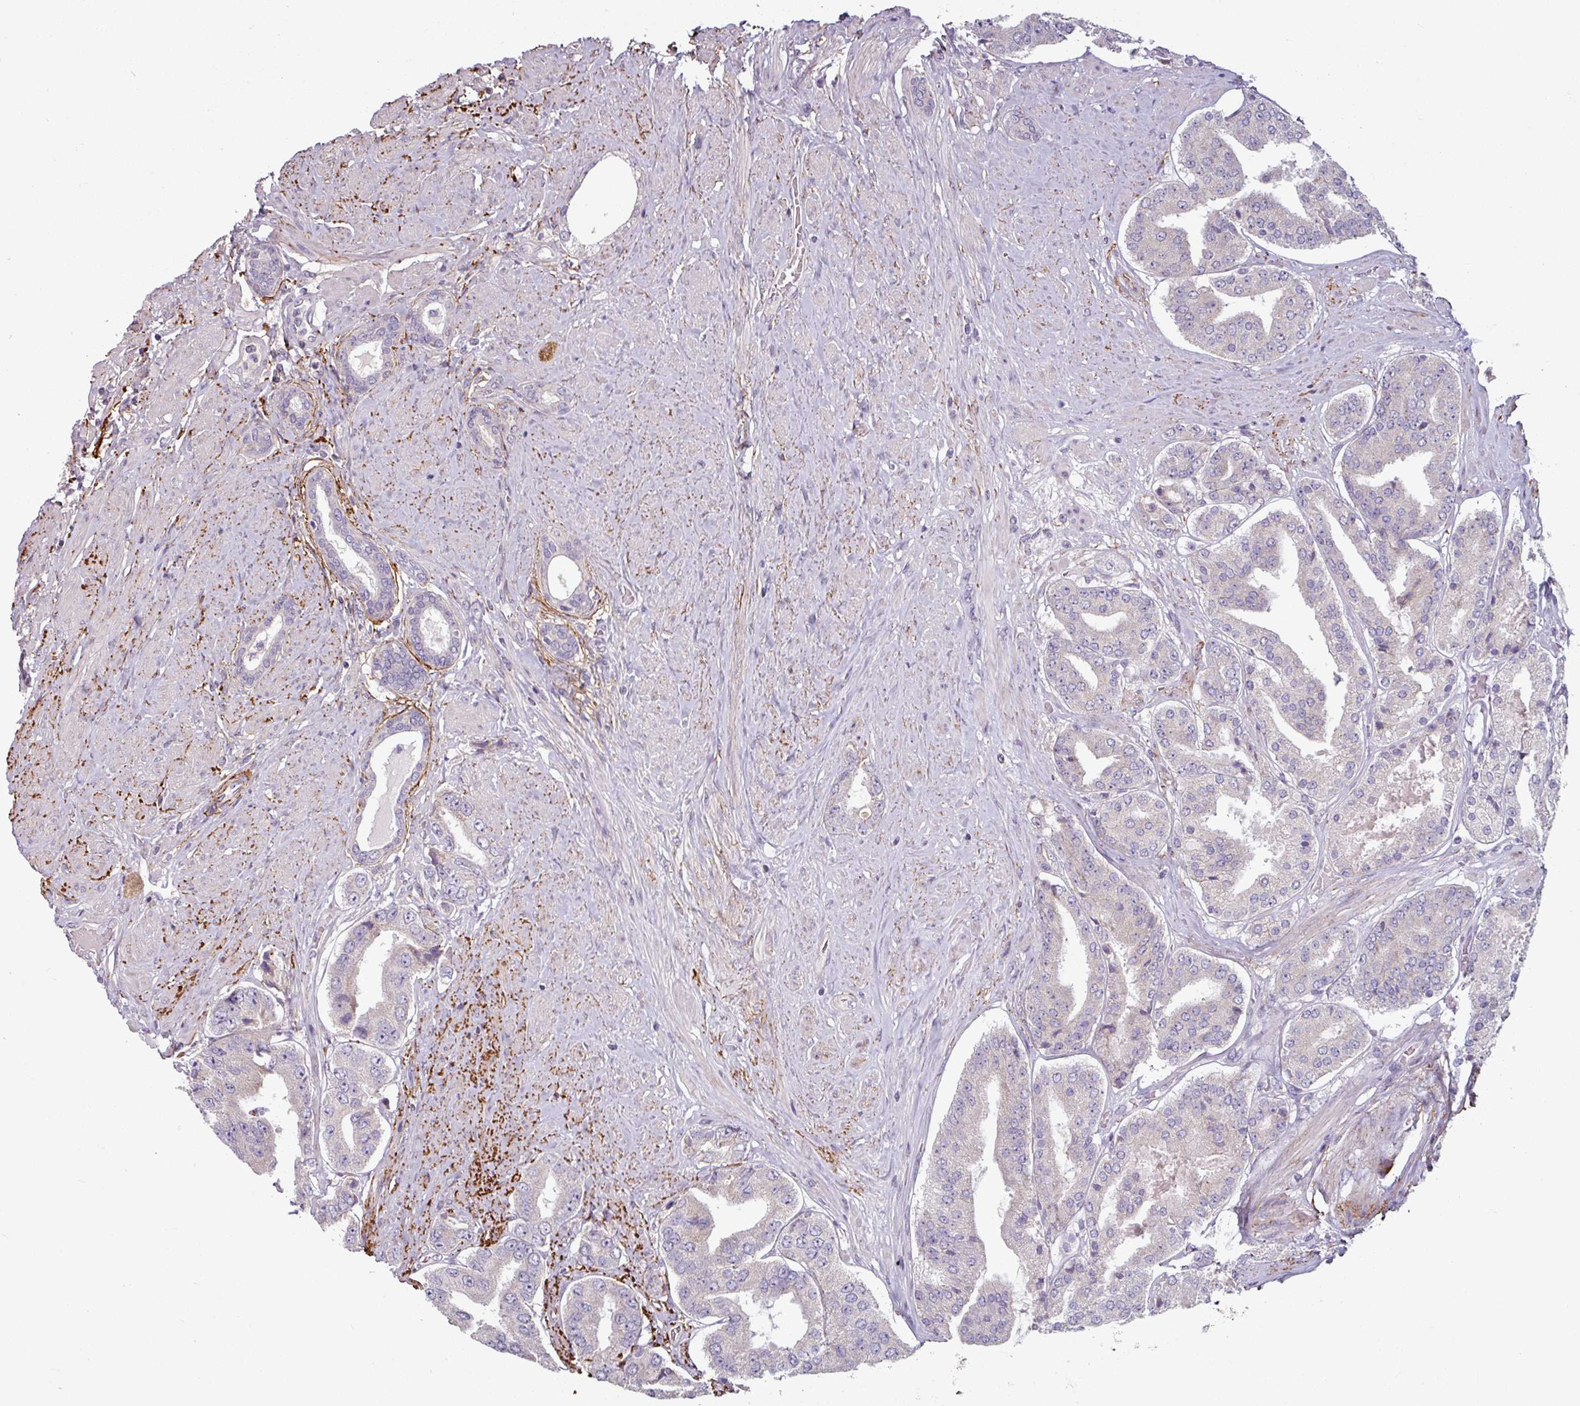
{"staining": {"intensity": "negative", "quantity": "none", "location": "none"}, "tissue": "prostate cancer", "cell_type": "Tumor cells", "image_type": "cancer", "snomed": [{"axis": "morphology", "description": "Adenocarcinoma, High grade"}, {"axis": "topography", "description": "Prostate"}], "caption": "Protein analysis of prostate cancer (adenocarcinoma (high-grade)) displays no significant staining in tumor cells.", "gene": "MTMR14", "patient": {"sex": "male", "age": 63}}